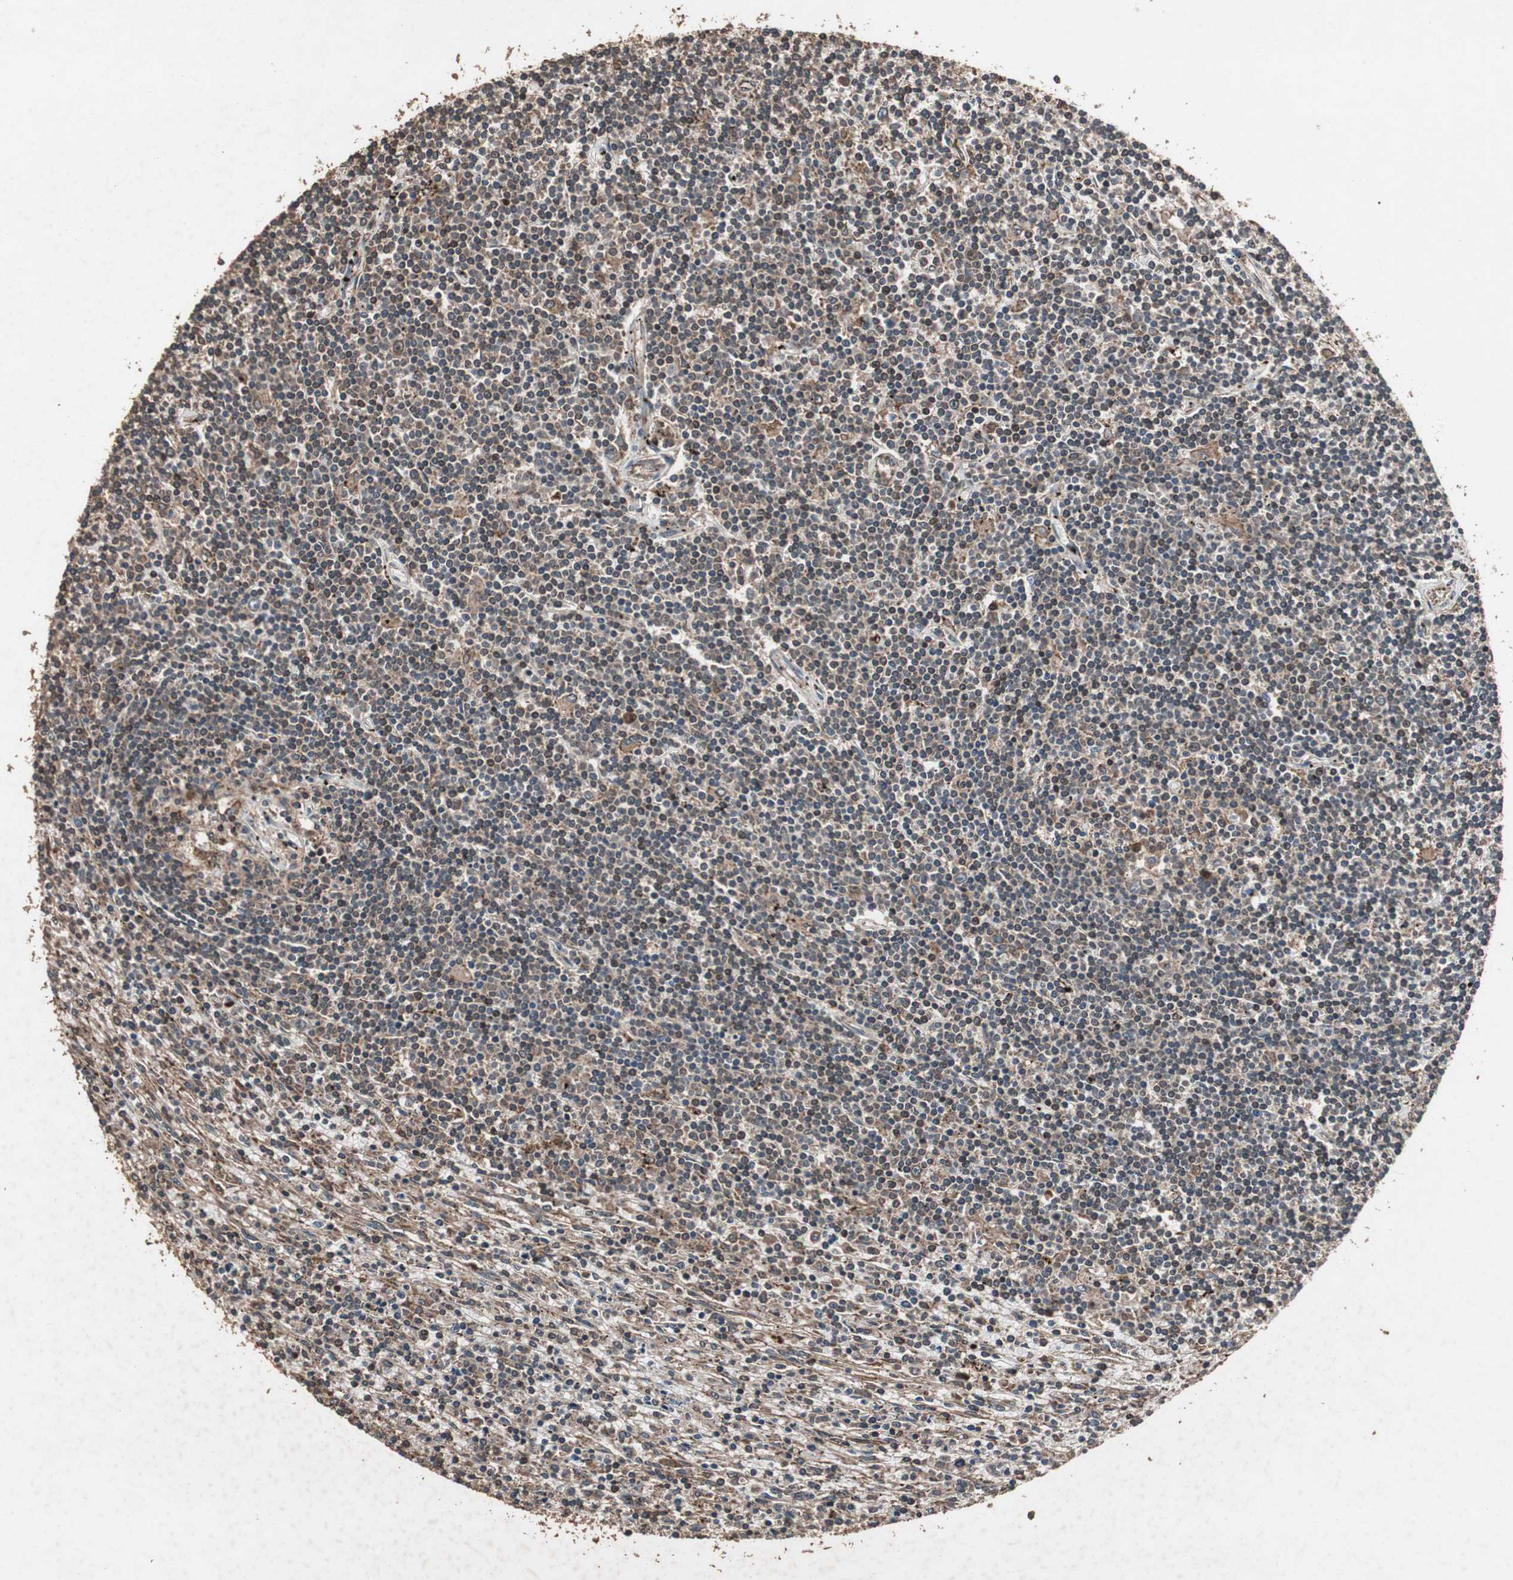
{"staining": {"intensity": "weak", "quantity": "<25%", "location": "cytoplasmic/membranous"}, "tissue": "lymphoma", "cell_type": "Tumor cells", "image_type": "cancer", "snomed": [{"axis": "morphology", "description": "Malignant lymphoma, non-Hodgkin's type, Low grade"}, {"axis": "topography", "description": "Spleen"}], "caption": "This is an immunohistochemistry image of human lymphoma. There is no staining in tumor cells.", "gene": "LAMTOR5", "patient": {"sex": "male", "age": 76}}